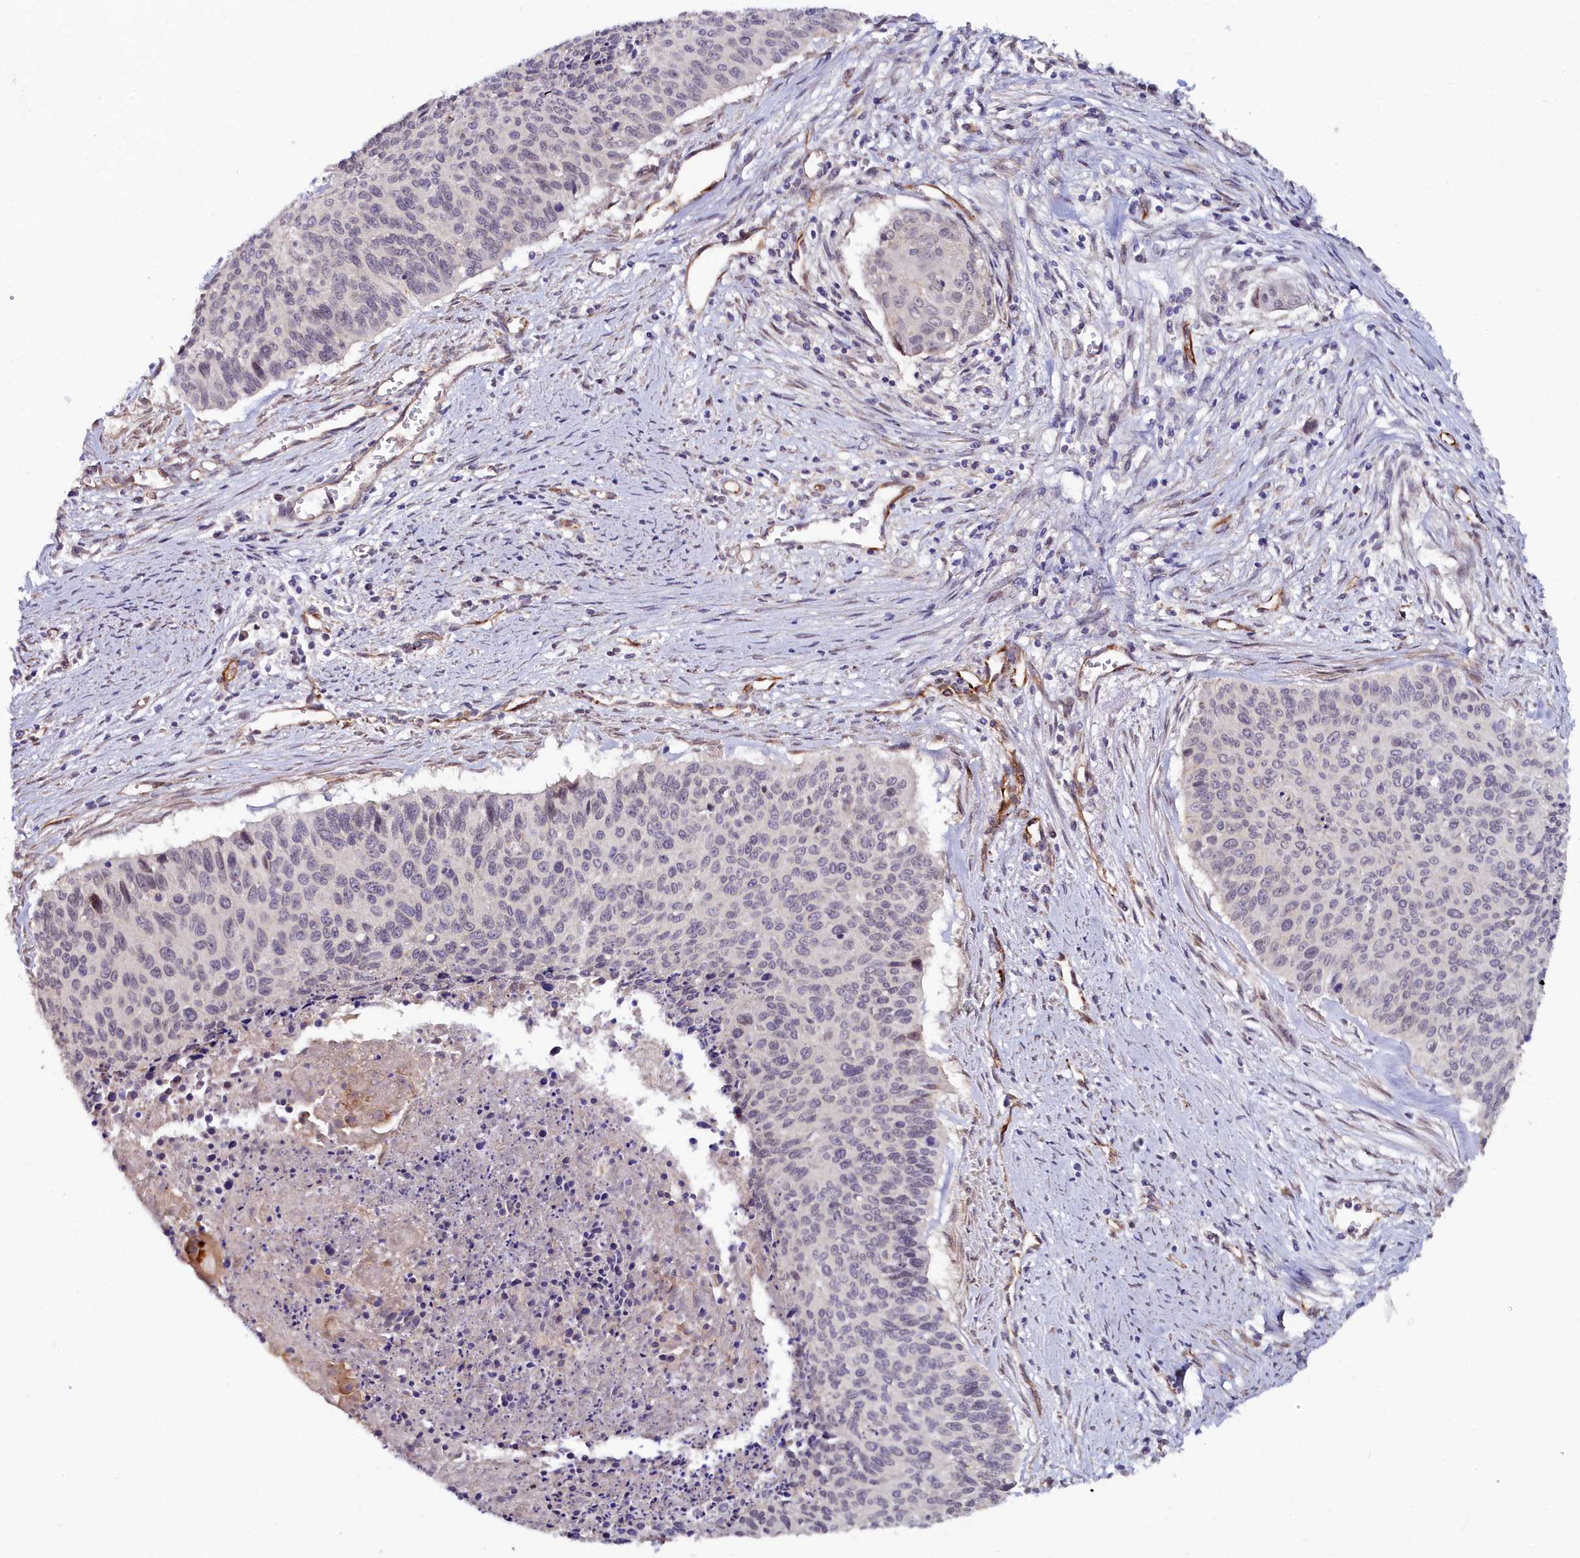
{"staining": {"intensity": "weak", "quantity": "<25%", "location": "cytoplasmic/membranous"}, "tissue": "cervical cancer", "cell_type": "Tumor cells", "image_type": "cancer", "snomed": [{"axis": "morphology", "description": "Squamous cell carcinoma, NOS"}, {"axis": "topography", "description": "Cervix"}], "caption": "Immunohistochemistry of human cervical squamous cell carcinoma displays no positivity in tumor cells.", "gene": "C4orf19", "patient": {"sex": "female", "age": 55}}